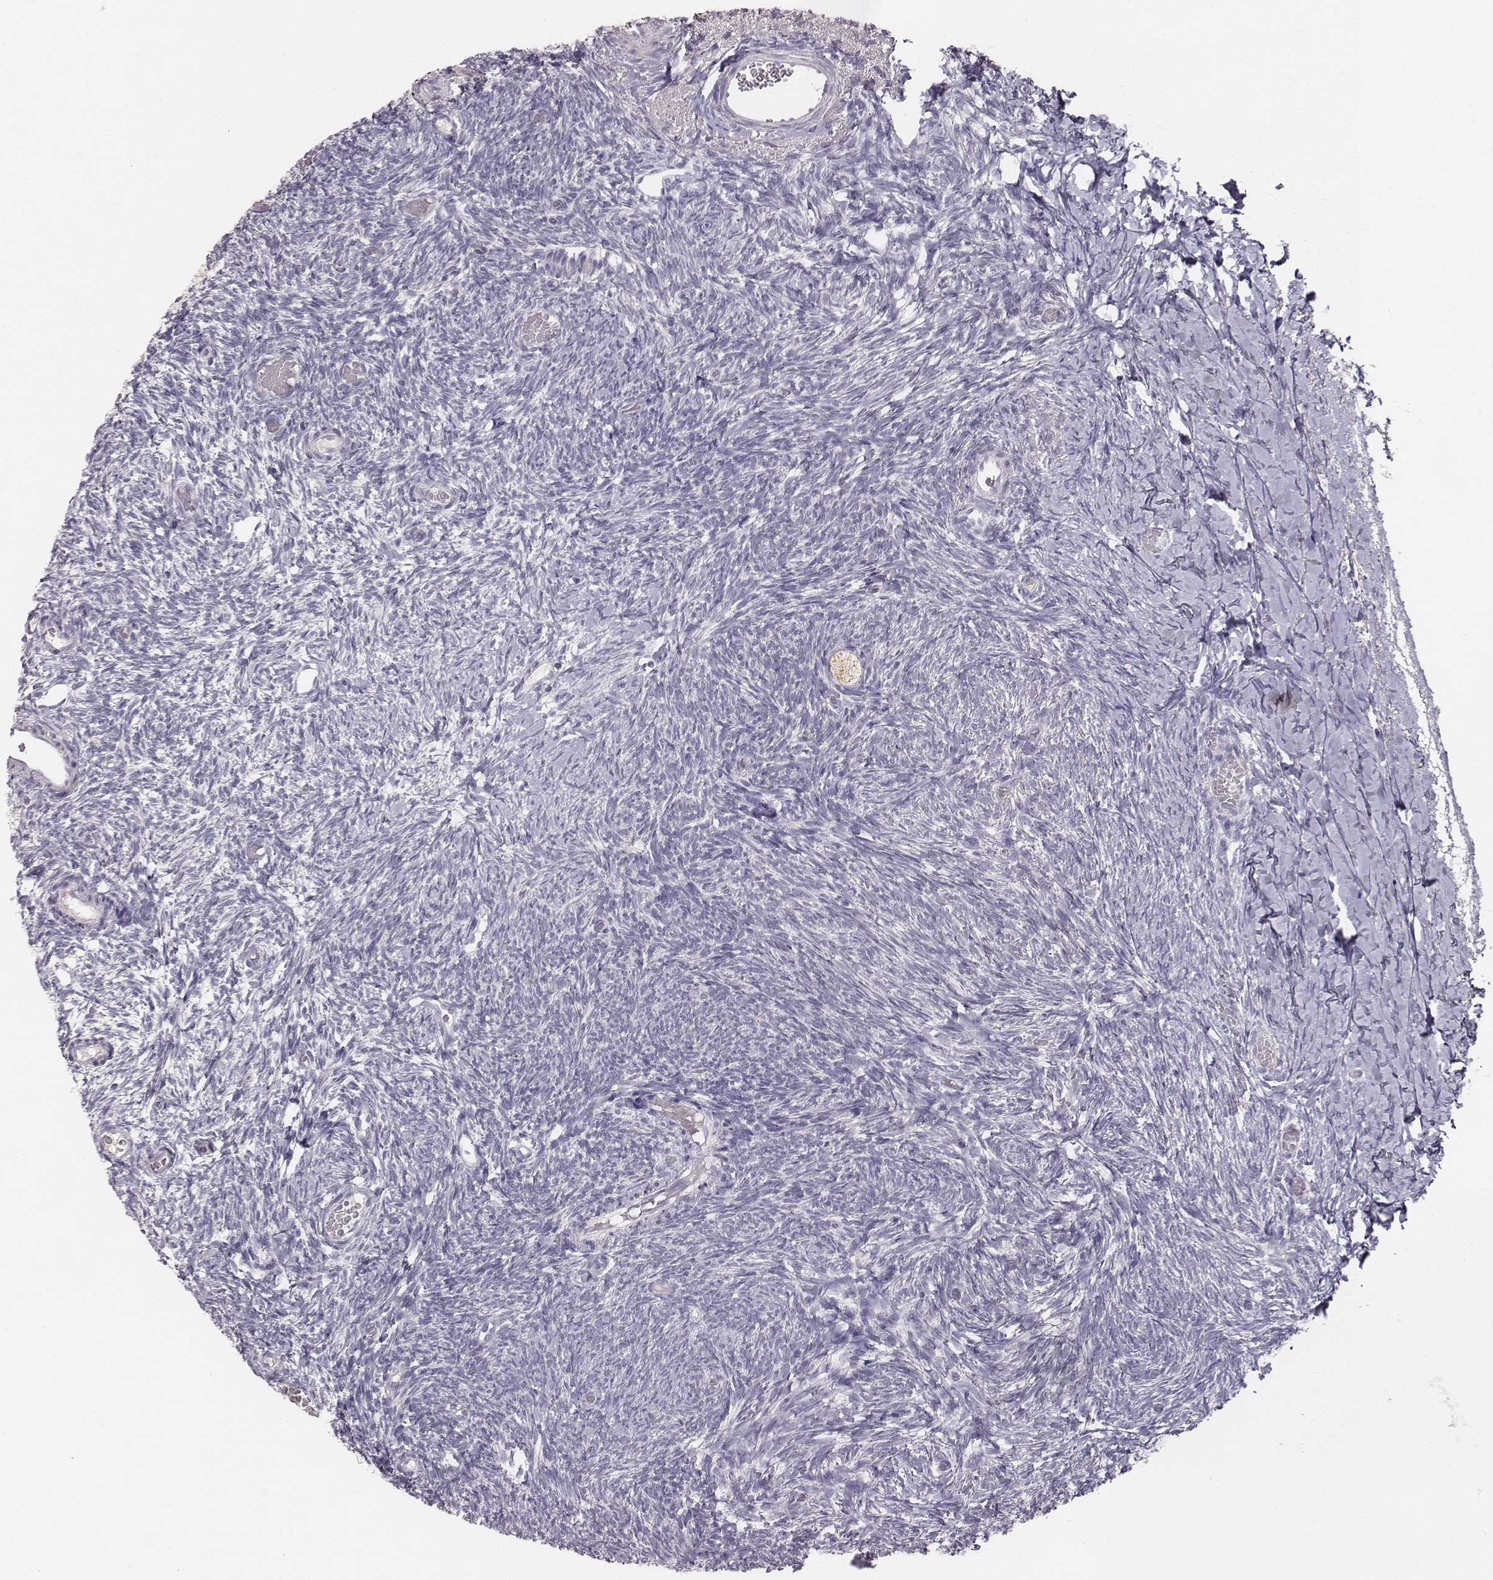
{"staining": {"intensity": "strong", "quantity": ">75%", "location": "cytoplasmic/membranous"}, "tissue": "ovary", "cell_type": "Follicle cells", "image_type": "normal", "snomed": [{"axis": "morphology", "description": "Normal tissue, NOS"}, {"axis": "topography", "description": "Ovary"}], "caption": "Immunohistochemical staining of normal ovary shows strong cytoplasmic/membranous protein staining in about >75% of follicle cells. (DAB (3,3'-diaminobenzidine) IHC with brightfield microscopy, high magnification).", "gene": "ABCD3", "patient": {"sex": "female", "age": 39}}